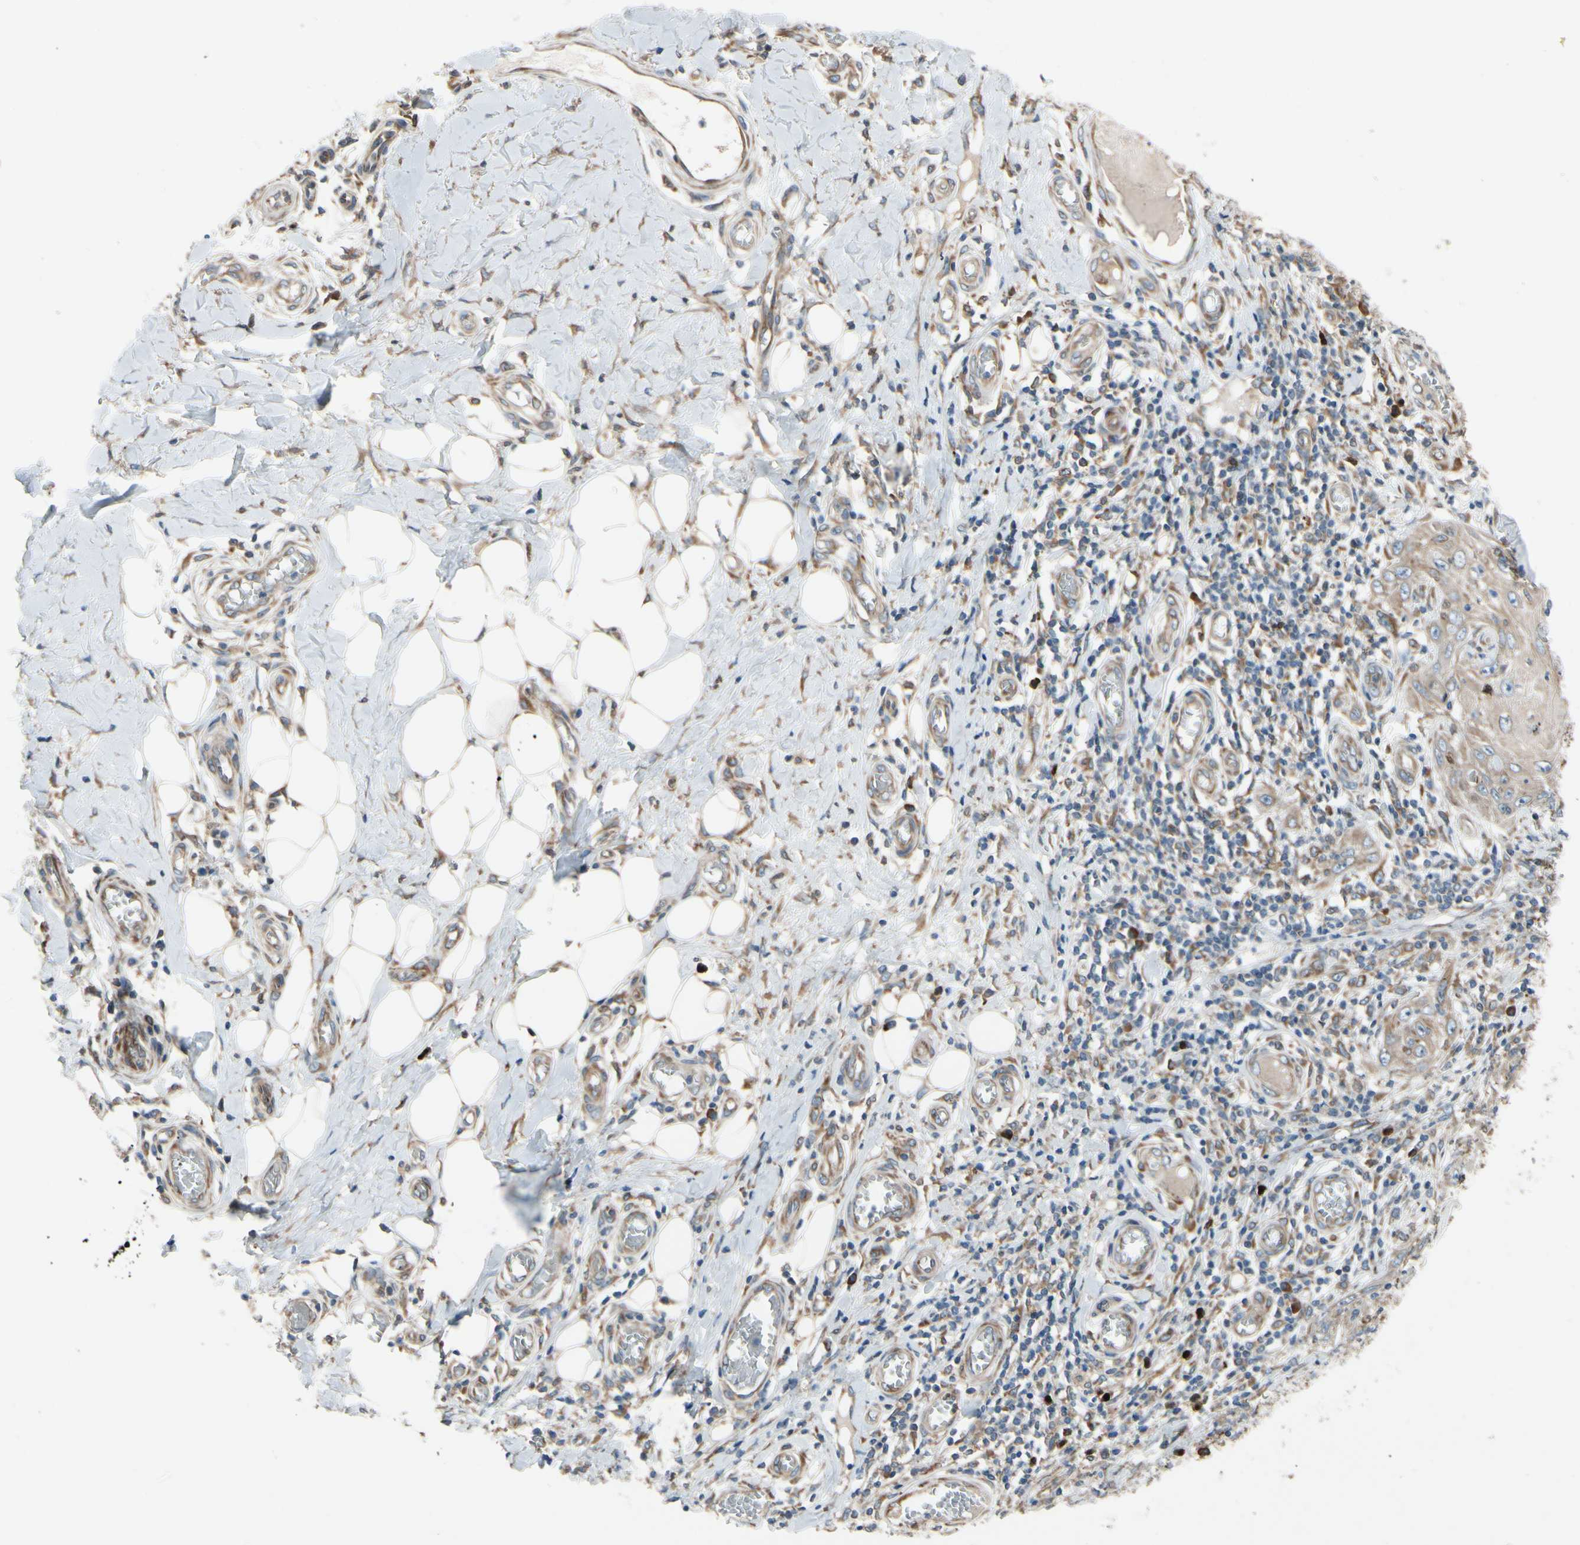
{"staining": {"intensity": "moderate", "quantity": "25%-75%", "location": "cytoplasmic/membranous"}, "tissue": "skin cancer", "cell_type": "Tumor cells", "image_type": "cancer", "snomed": [{"axis": "morphology", "description": "Squamous cell carcinoma, NOS"}, {"axis": "topography", "description": "Skin"}], "caption": "High-power microscopy captured an IHC histopathology image of squamous cell carcinoma (skin), revealing moderate cytoplasmic/membranous positivity in approximately 25%-75% of tumor cells. (DAB (3,3'-diaminobenzidine) IHC with brightfield microscopy, high magnification).", "gene": "CLCC1", "patient": {"sex": "female", "age": 73}}